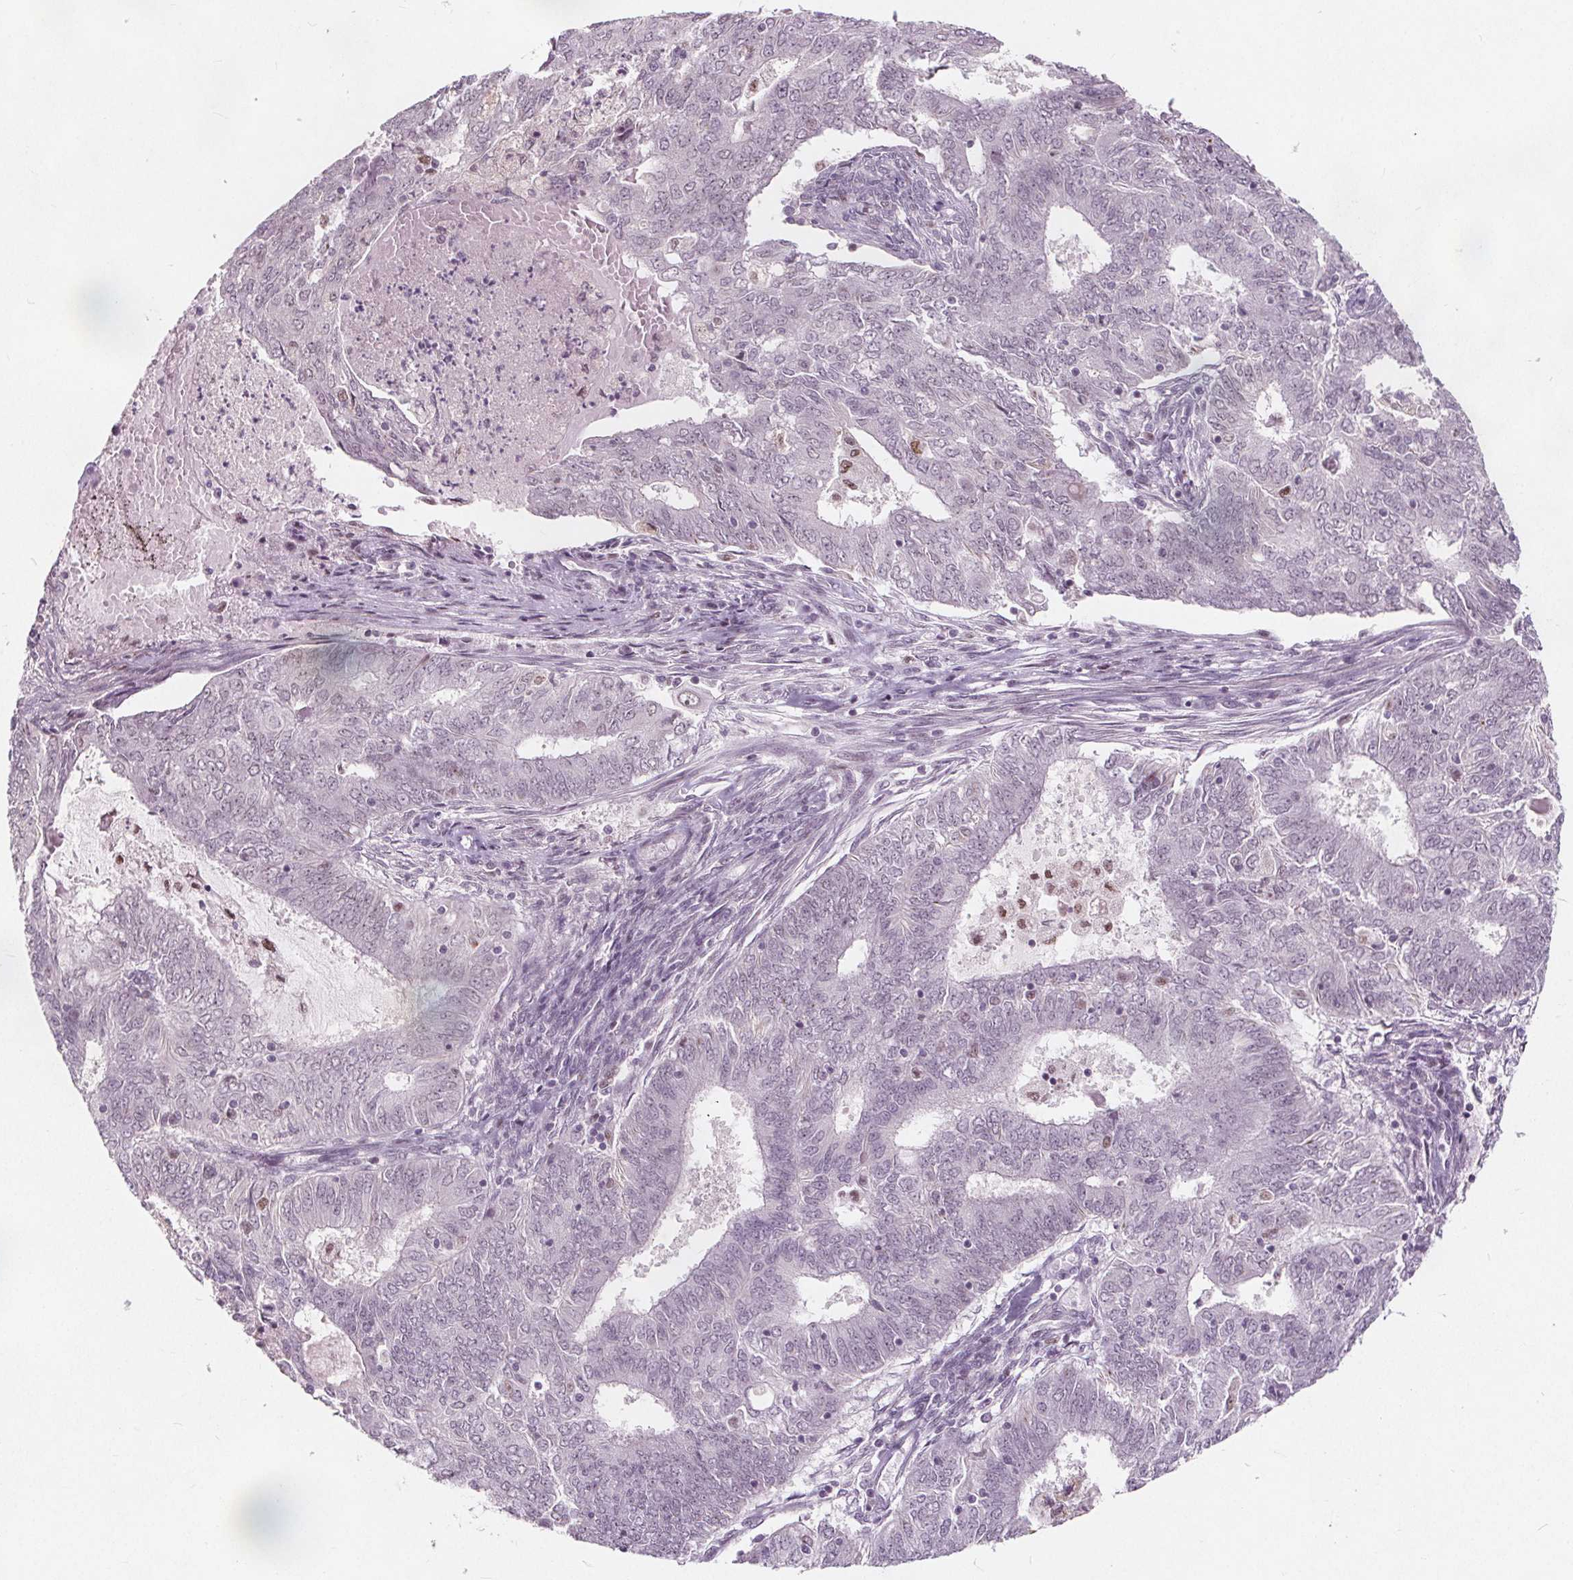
{"staining": {"intensity": "weak", "quantity": "25%-75%", "location": "nuclear"}, "tissue": "endometrial cancer", "cell_type": "Tumor cells", "image_type": "cancer", "snomed": [{"axis": "morphology", "description": "Adenocarcinoma, NOS"}, {"axis": "topography", "description": "Endometrium"}], "caption": "A brown stain labels weak nuclear staining of a protein in human adenocarcinoma (endometrial) tumor cells. (DAB = brown stain, brightfield microscopy at high magnification).", "gene": "TAF6L", "patient": {"sex": "female", "age": 62}}